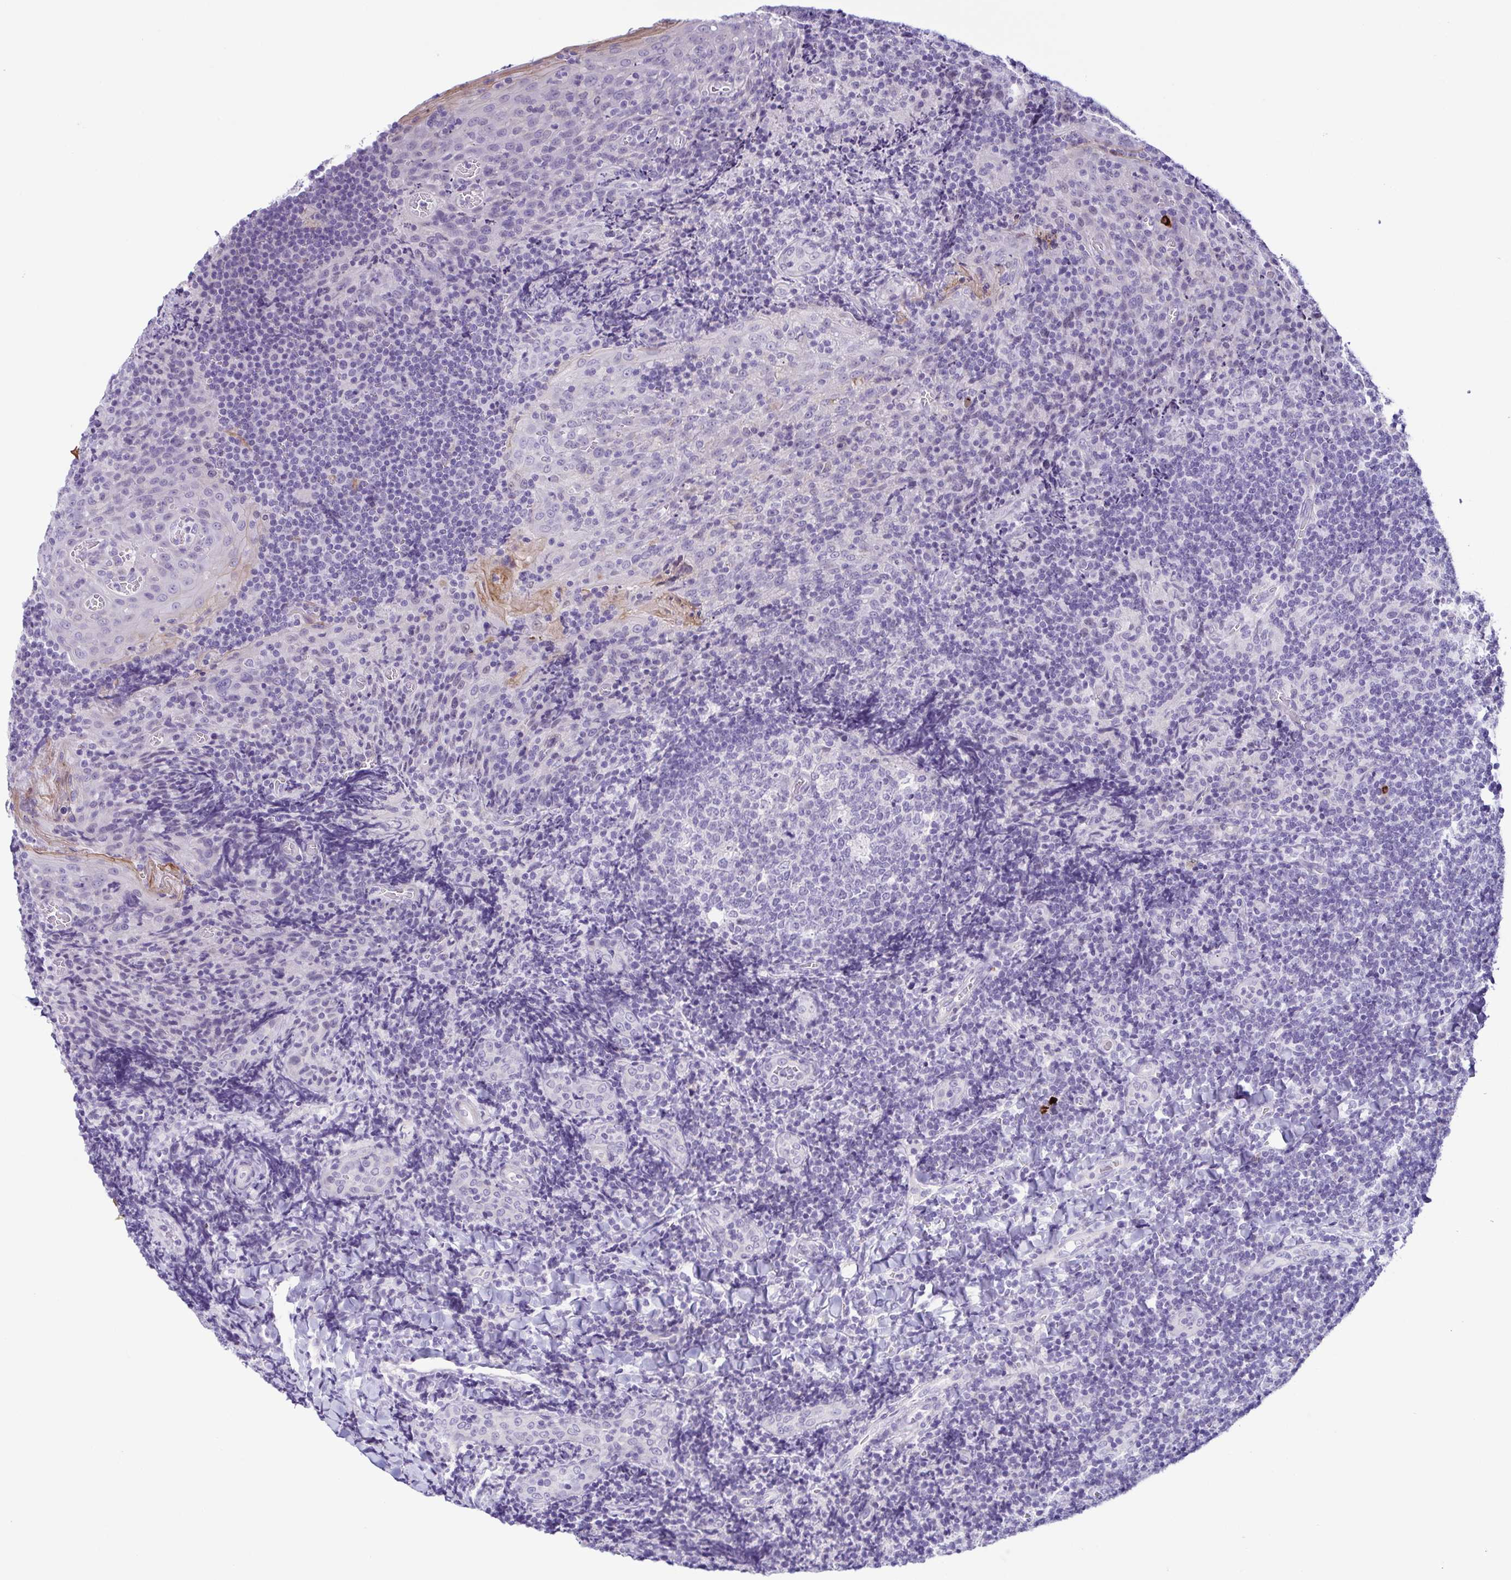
{"staining": {"intensity": "negative", "quantity": "none", "location": "none"}, "tissue": "tonsil", "cell_type": "Germinal center cells", "image_type": "normal", "snomed": [{"axis": "morphology", "description": "Normal tissue, NOS"}, {"axis": "topography", "description": "Tonsil"}], "caption": "Image shows no protein expression in germinal center cells of benign tonsil. (Brightfield microscopy of DAB (3,3'-diaminobenzidine) immunohistochemistry at high magnification).", "gene": "TERT", "patient": {"sex": "male", "age": 17}}